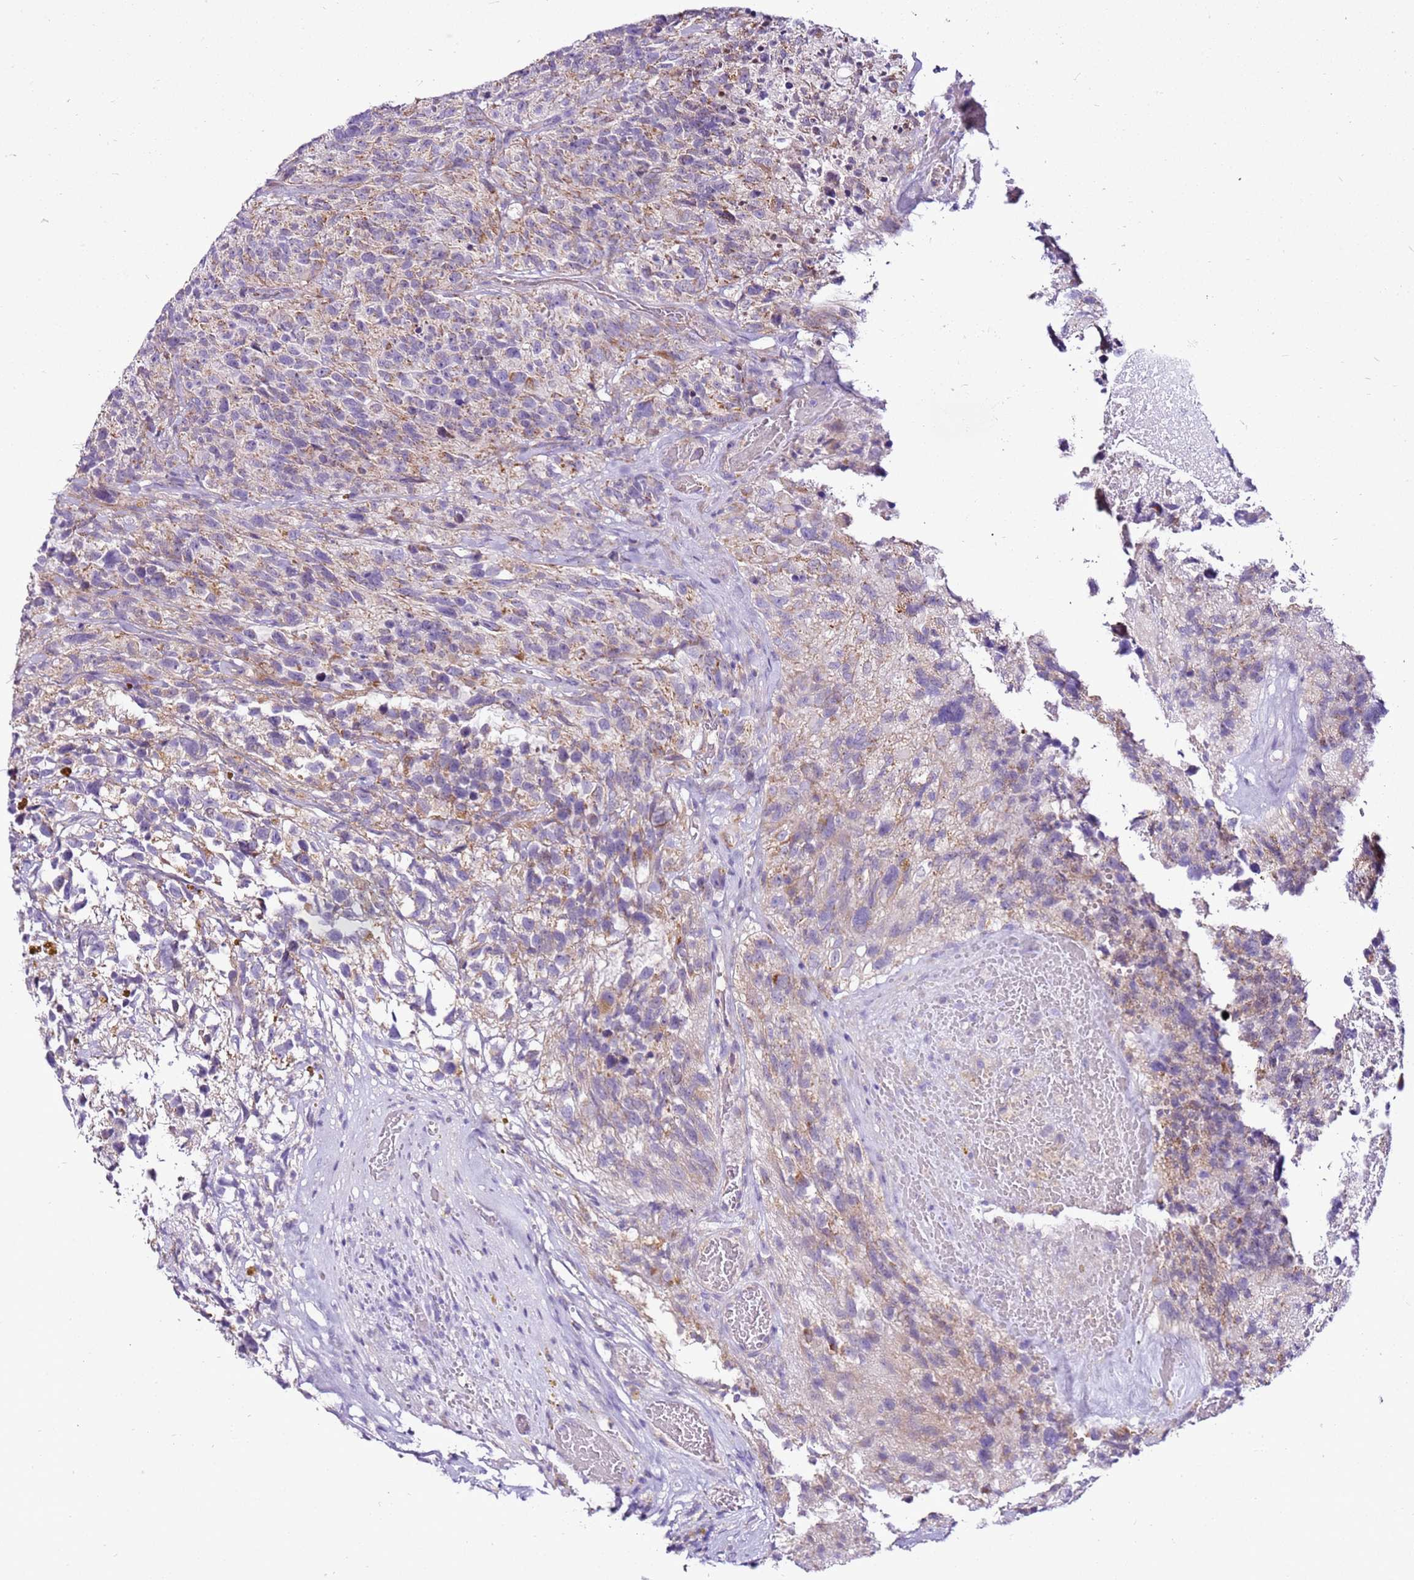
{"staining": {"intensity": "weak", "quantity": "25%-75%", "location": "cytoplasmic/membranous"}, "tissue": "glioma", "cell_type": "Tumor cells", "image_type": "cancer", "snomed": [{"axis": "morphology", "description": "Glioma, malignant, High grade"}, {"axis": "topography", "description": "Brain"}], "caption": "Weak cytoplasmic/membranous staining for a protein is seen in about 25%-75% of tumor cells of malignant high-grade glioma using IHC.", "gene": "MRPL36", "patient": {"sex": "male", "age": 69}}